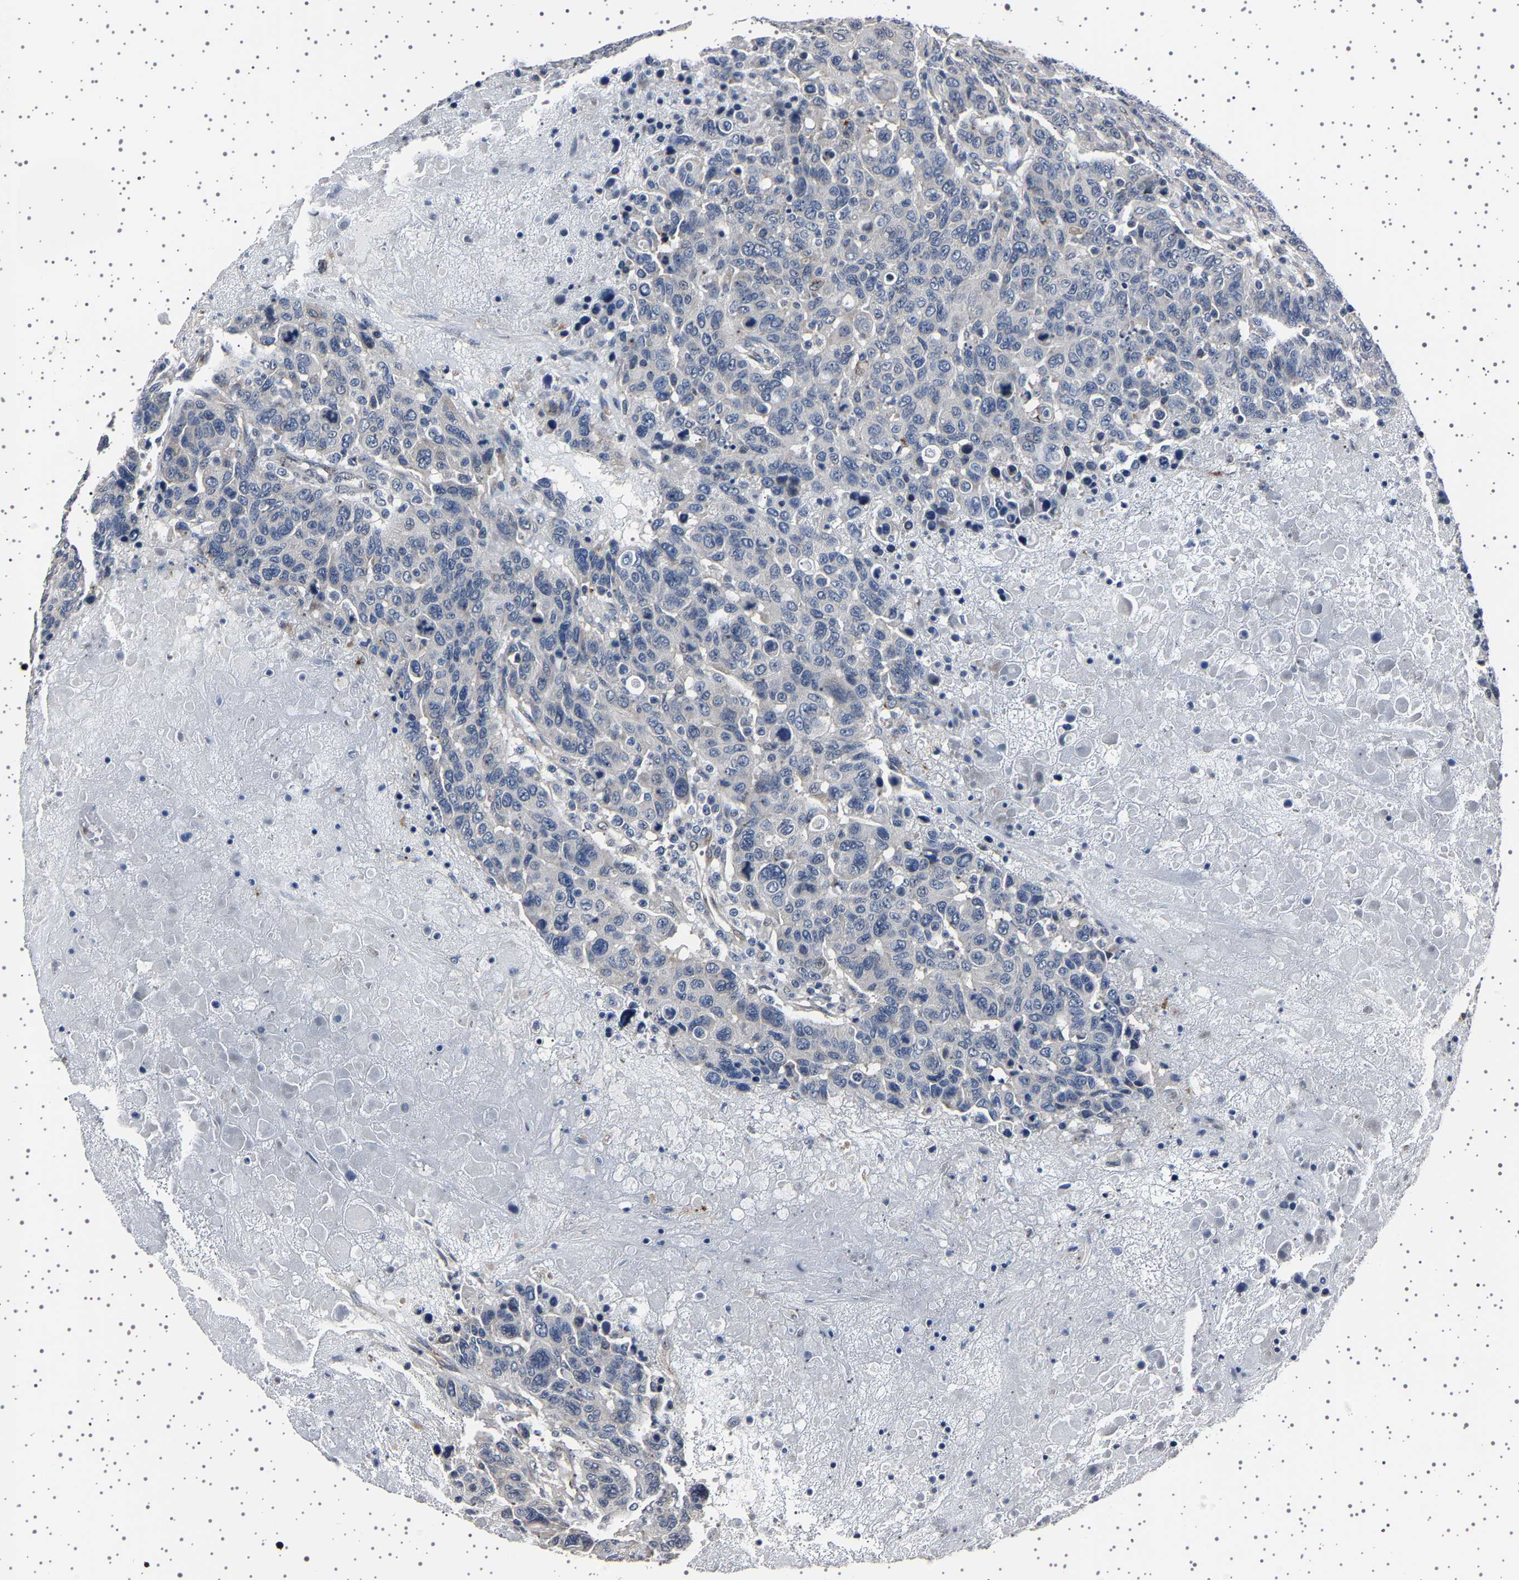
{"staining": {"intensity": "negative", "quantity": "none", "location": "none"}, "tissue": "breast cancer", "cell_type": "Tumor cells", "image_type": "cancer", "snomed": [{"axis": "morphology", "description": "Duct carcinoma"}, {"axis": "topography", "description": "Breast"}], "caption": "The image displays no staining of tumor cells in breast cancer.", "gene": "IL10RB", "patient": {"sex": "female", "age": 37}}